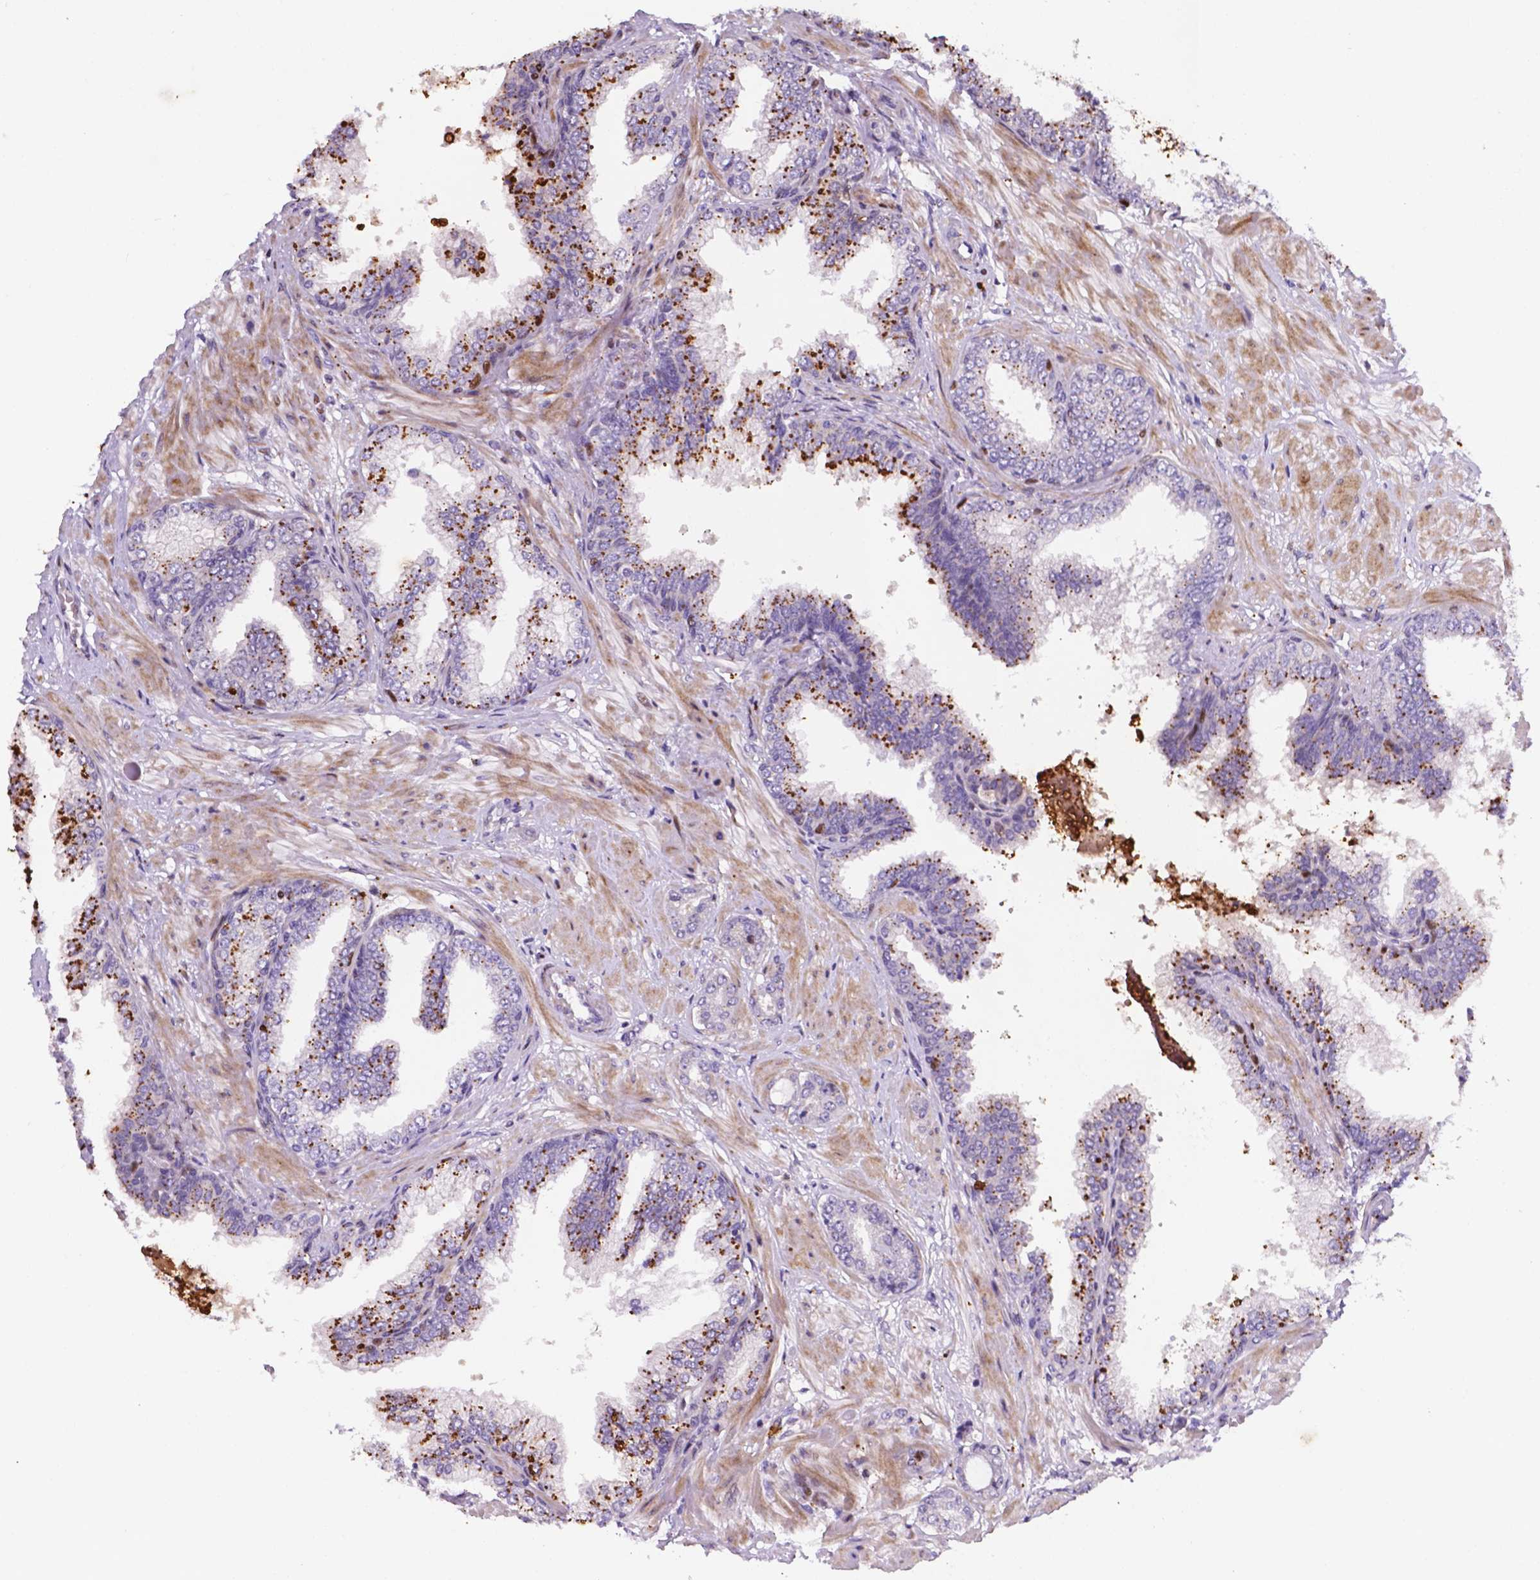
{"staining": {"intensity": "negative", "quantity": "none", "location": "none"}, "tissue": "prostate cancer", "cell_type": "Tumor cells", "image_type": "cancer", "snomed": [{"axis": "morphology", "description": "Adenocarcinoma, Low grade"}, {"axis": "topography", "description": "Prostate"}], "caption": "High magnification brightfield microscopy of adenocarcinoma (low-grade) (prostate) stained with DAB (brown) and counterstained with hematoxylin (blue): tumor cells show no significant staining.", "gene": "TM4SF20", "patient": {"sex": "male", "age": 55}}